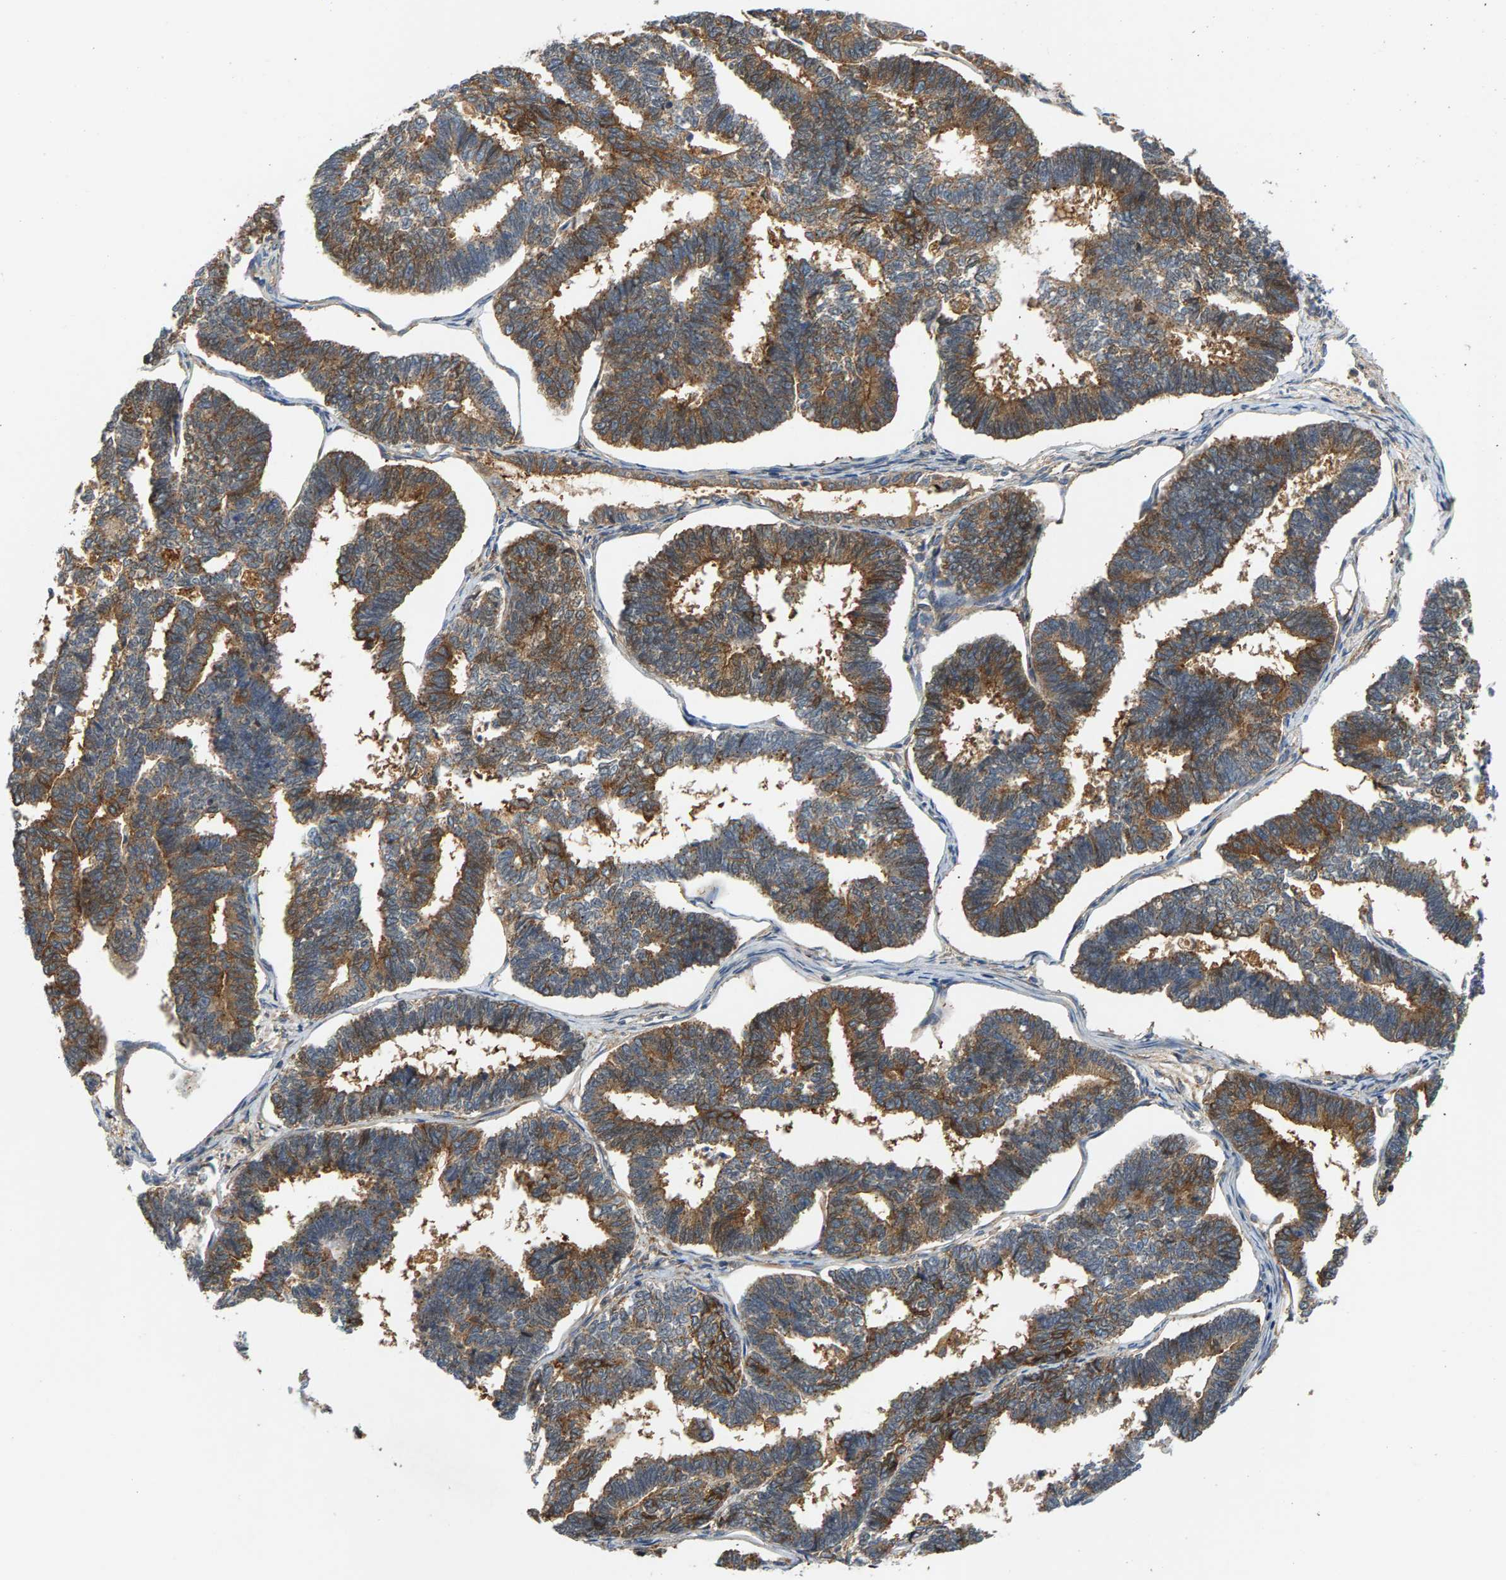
{"staining": {"intensity": "moderate", "quantity": ">75%", "location": "cytoplasmic/membranous"}, "tissue": "endometrial cancer", "cell_type": "Tumor cells", "image_type": "cancer", "snomed": [{"axis": "morphology", "description": "Adenocarcinoma, NOS"}, {"axis": "topography", "description": "Endometrium"}], "caption": "Human endometrial cancer (adenocarcinoma) stained for a protein (brown) displays moderate cytoplasmic/membranous positive staining in approximately >75% of tumor cells.", "gene": "MAP2K5", "patient": {"sex": "female", "age": 70}}